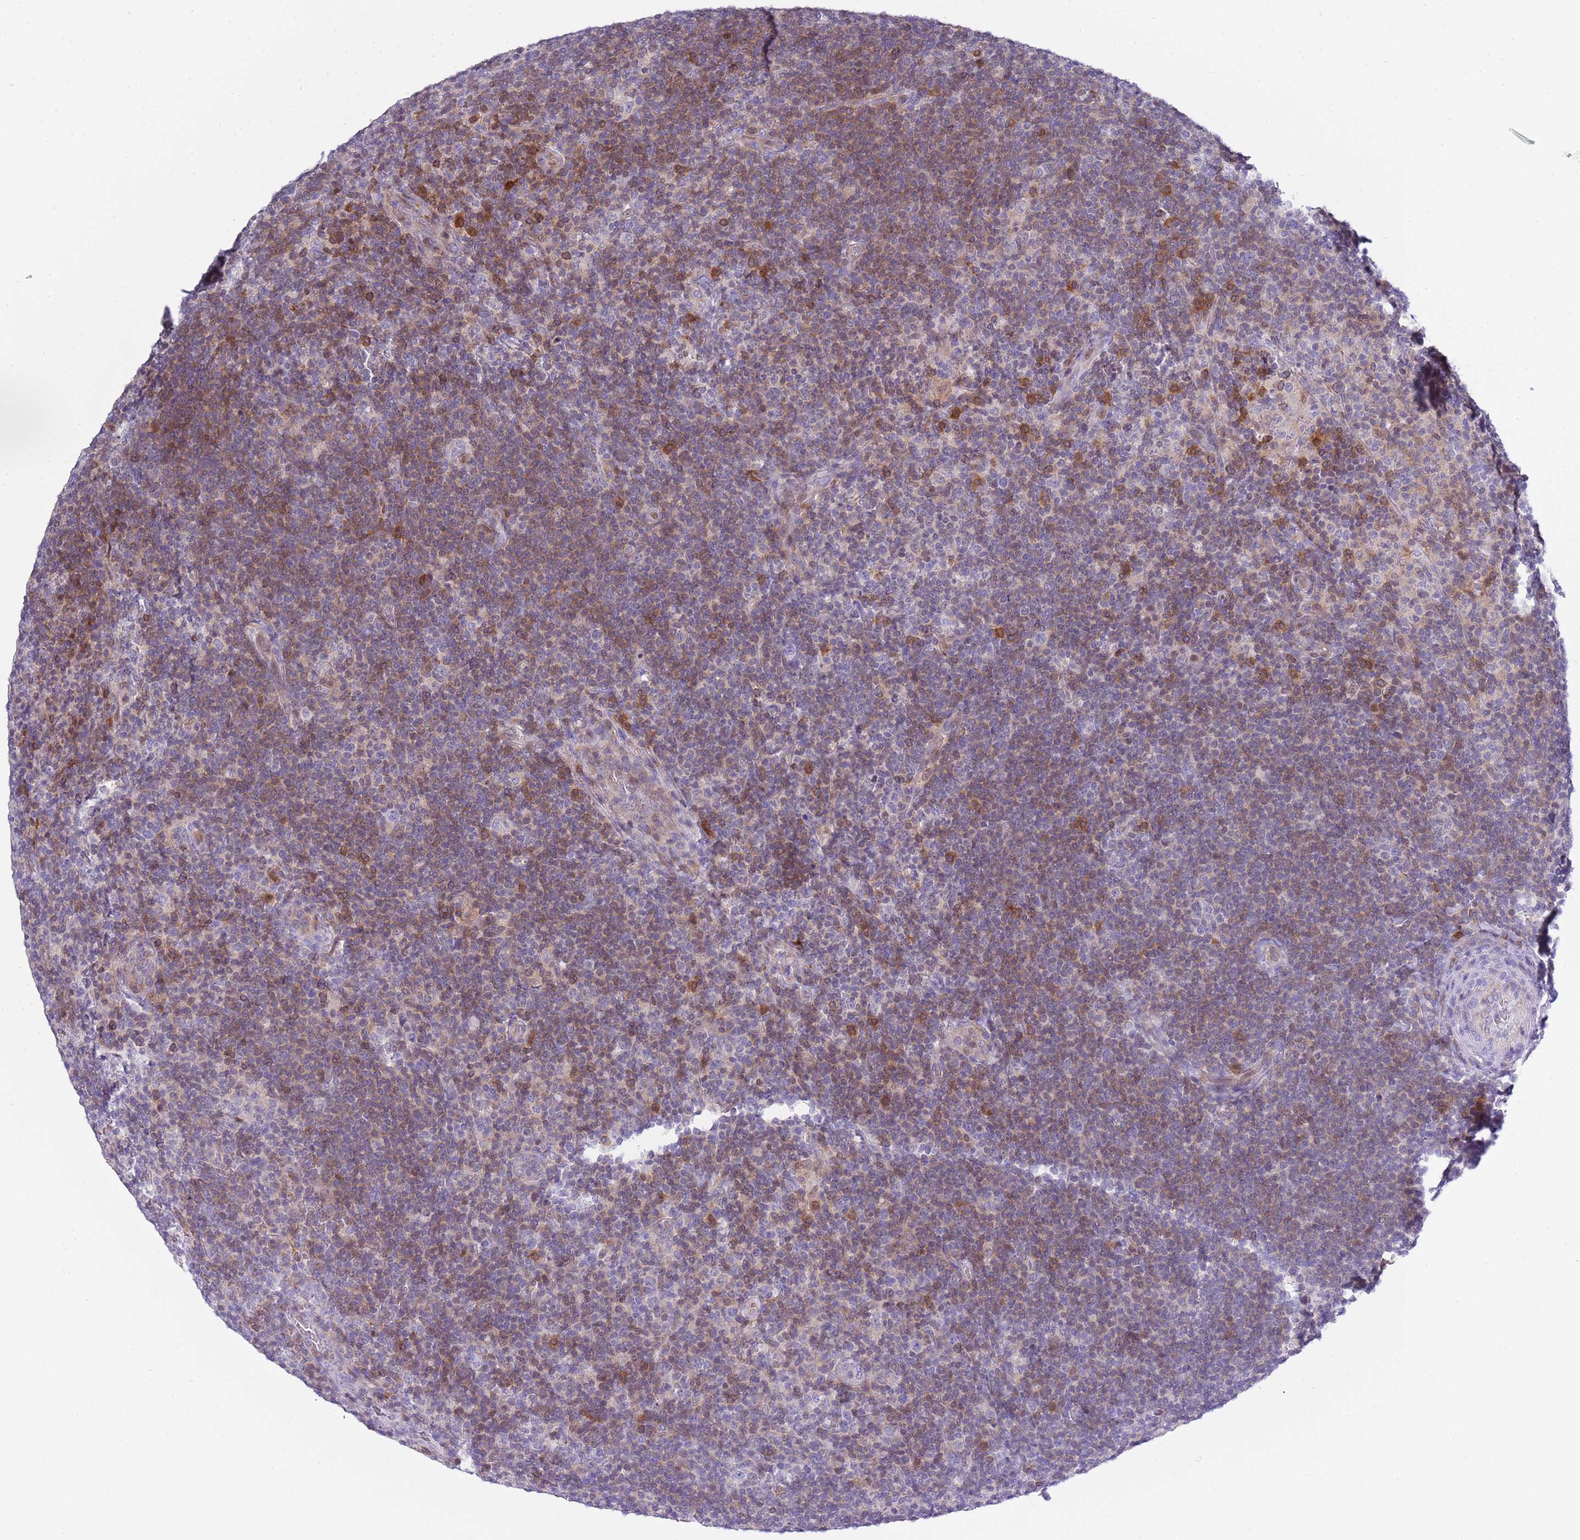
{"staining": {"intensity": "negative", "quantity": "none", "location": "none"}, "tissue": "lymphoma", "cell_type": "Tumor cells", "image_type": "cancer", "snomed": [{"axis": "morphology", "description": "Hodgkin's disease, NOS"}, {"axis": "topography", "description": "Lymph node"}], "caption": "High power microscopy histopathology image of an immunohistochemistry photomicrograph of Hodgkin's disease, revealing no significant positivity in tumor cells.", "gene": "NBPF6", "patient": {"sex": "female", "age": 57}}